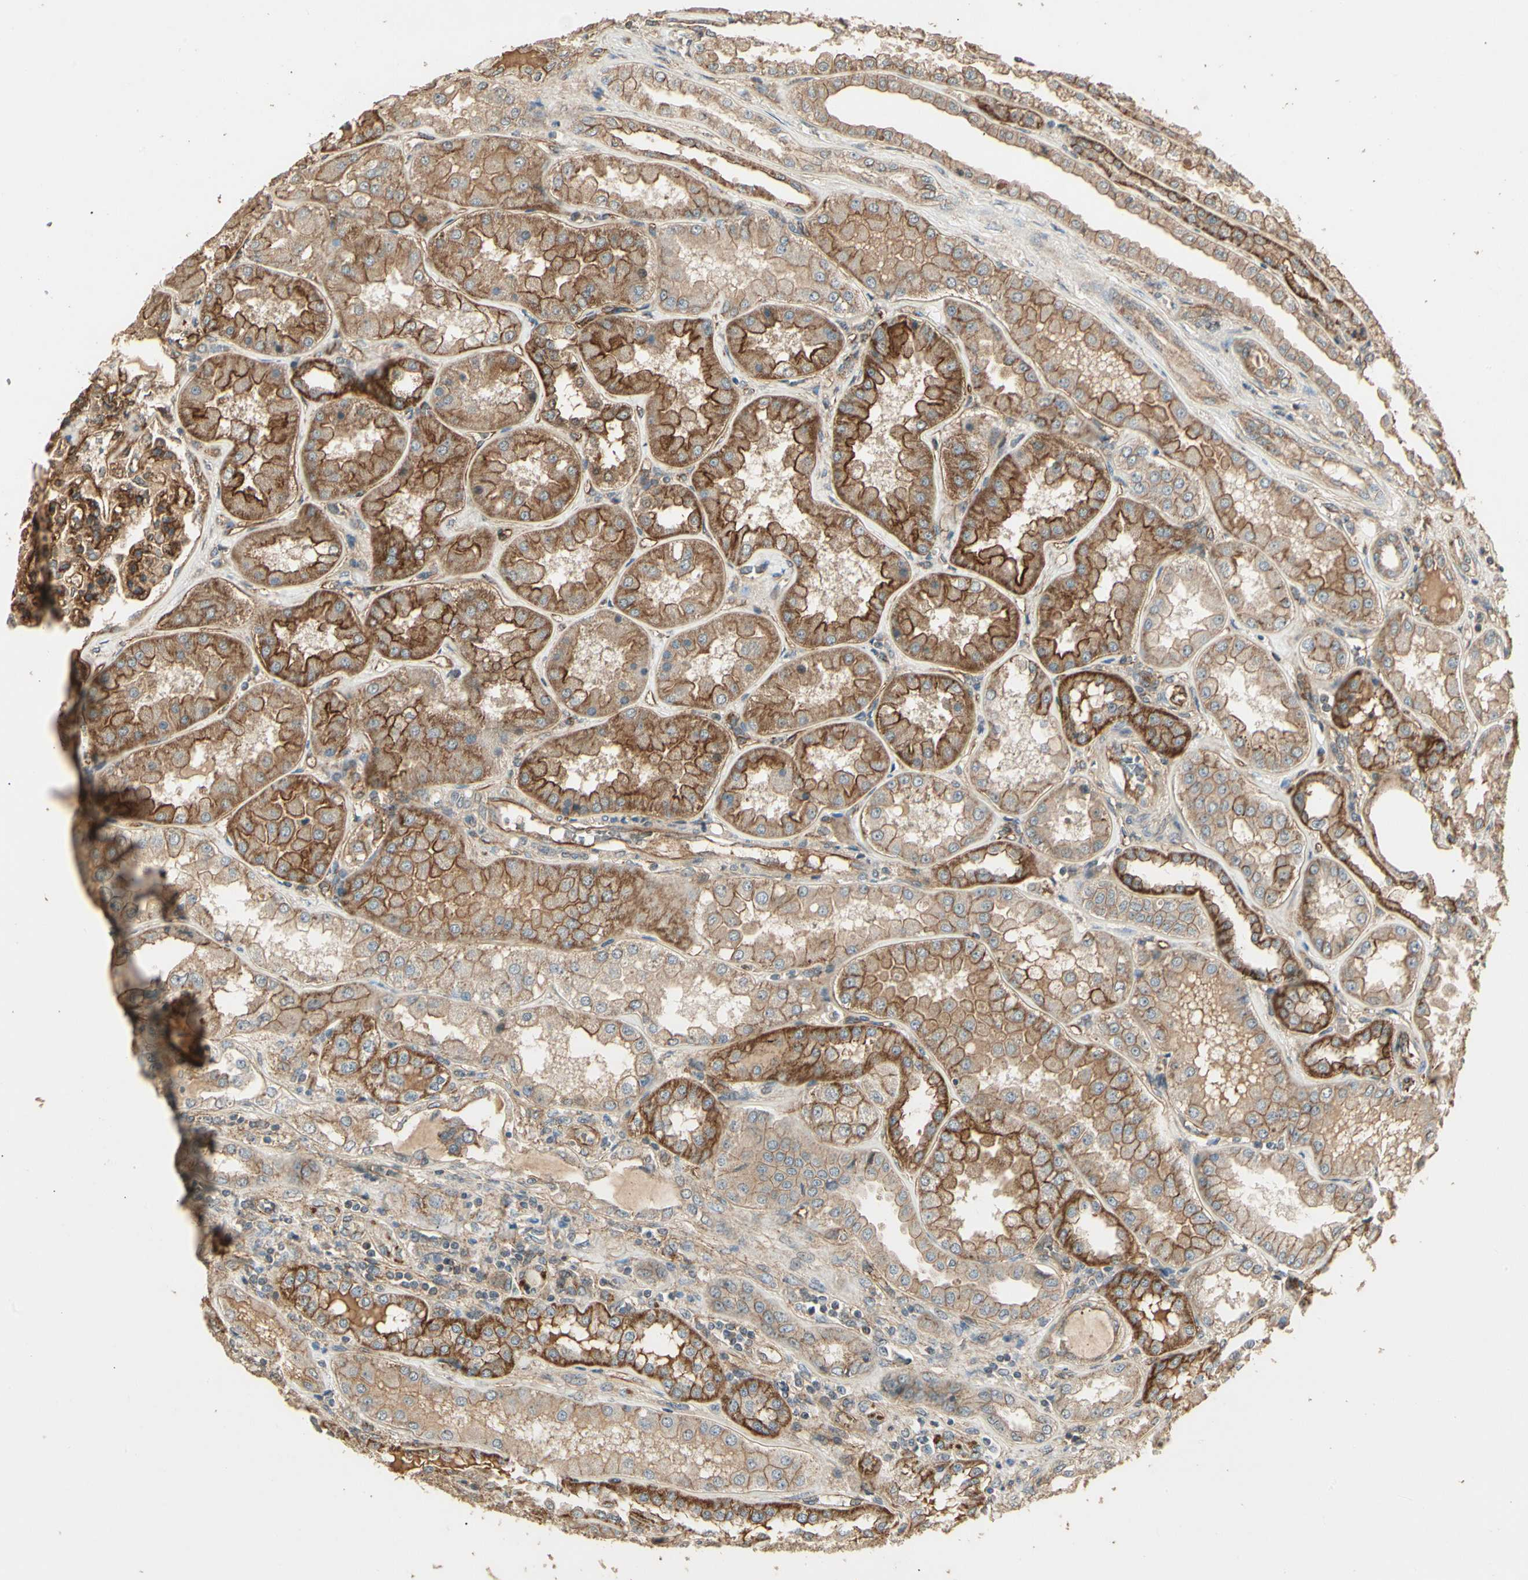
{"staining": {"intensity": "moderate", "quantity": ">75%", "location": "cytoplasmic/membranous"}, "tissue": "kidney", "cell_type": "Cells in glomeruli", "image_type": "normal", "snomed": [{"axis": "morphology", "description": "Normal tissue, NOS"}, {"axis": "topography", "description": "Kidney"}], "caption": "Brown immunohistochemical staining in benign kidney shows moderate cytoplasmic/membranous expression in about >75% of cells in glomeruli.", "gene": "RNF180", "patient": {"sex": "female", "age": 56}}